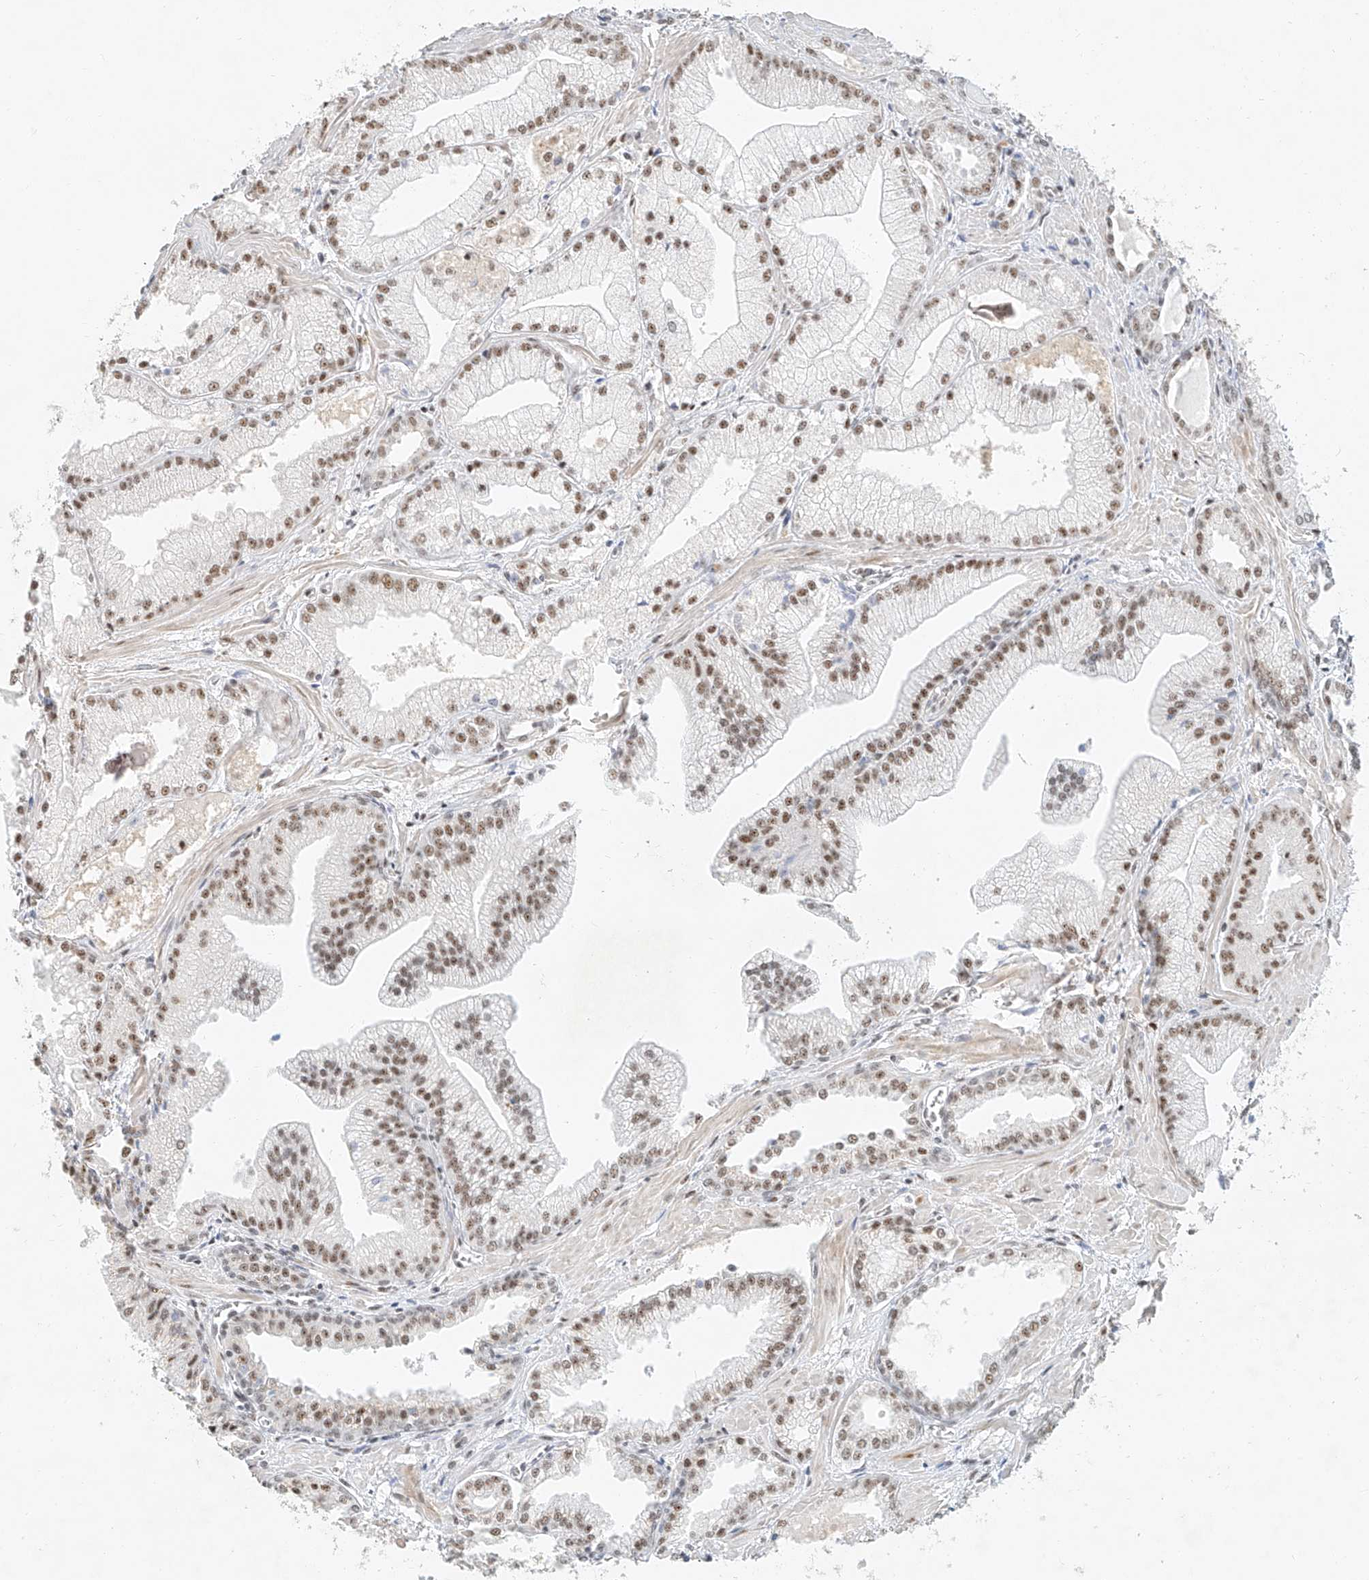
{"staining": {"intensity": "moderate", "quantity": ">75%", "location": "nuclear"}, "tissue": "prostate cancer", "cell_type": "Tumor cells", "image_type": "cancer", "snomed": [{"axis": "morphology", "description": "Adenocarcinoma, Low grade"}, {"axis": "topography", "description": "Prostate"}], "caption": "Immunohistochemical staining of adenocarcinoma (low-grade) (prostate) displays medium levels of moderate nuclear staining in approximately >75% of tumor cells.", "gene": "CXorf58", "patient": {"sex": "male", "age": 67}}